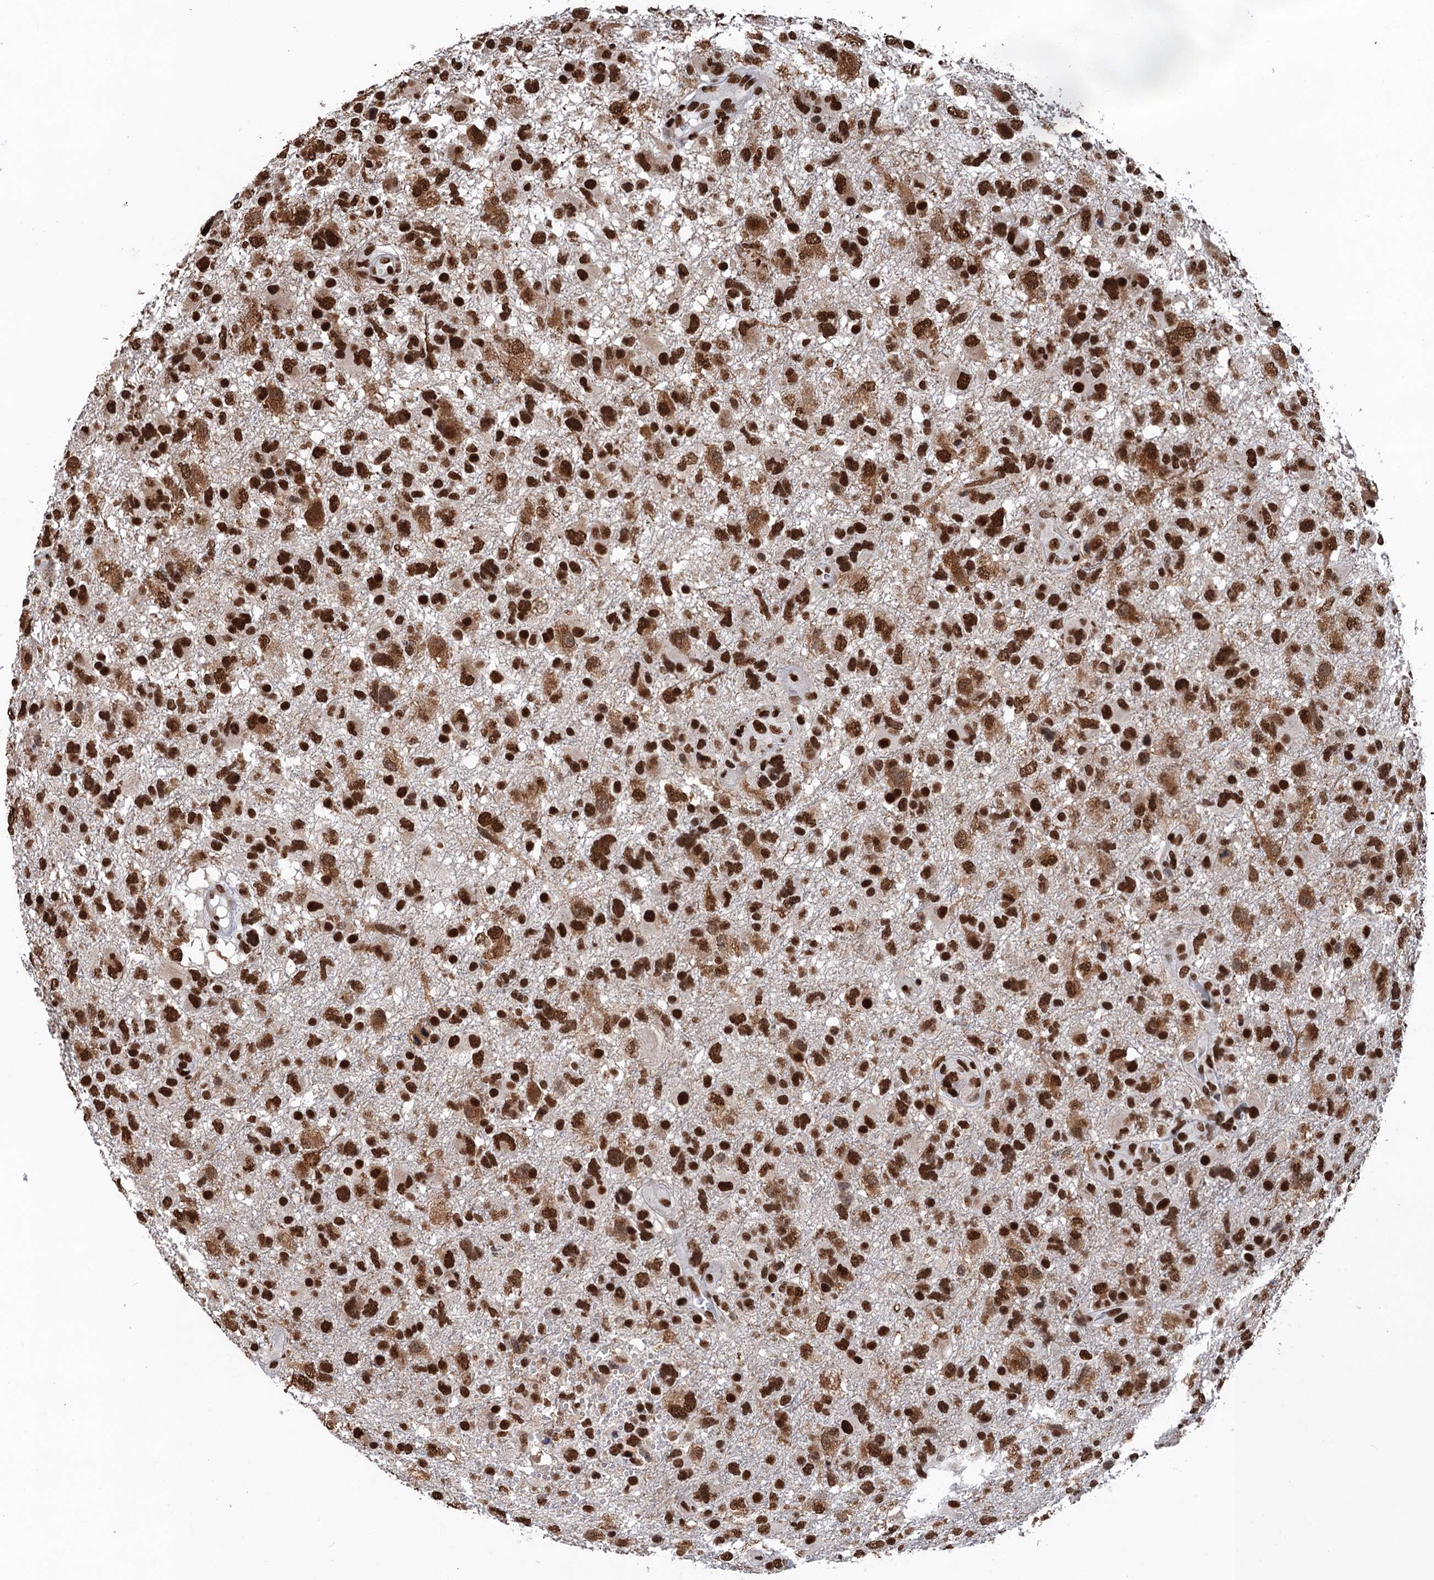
{"staining": {"intensity": "strong", "quantity": ">75%", "location": "cytoplasmic/membranous,nuclear"}, "tissue": "glioma", "cell_type": "Tumor cells", "image_type": "cancer", "snomed": [{"axis": "morphology", "description": "Glioma, malignant, High grade"}, {"axis": "topography", "description": "Brain"}], "caption": "Immunohistochemical staining of glioma exhibits high levels of strong cytoplasmic/membranous and nuclear protein expression in approximately >75% of tumor cells. (DAB = brown stain, brightfield microscopy at high magnification).", "gene": "UBA2", "patient": {"sex": "male", "age": 61}}